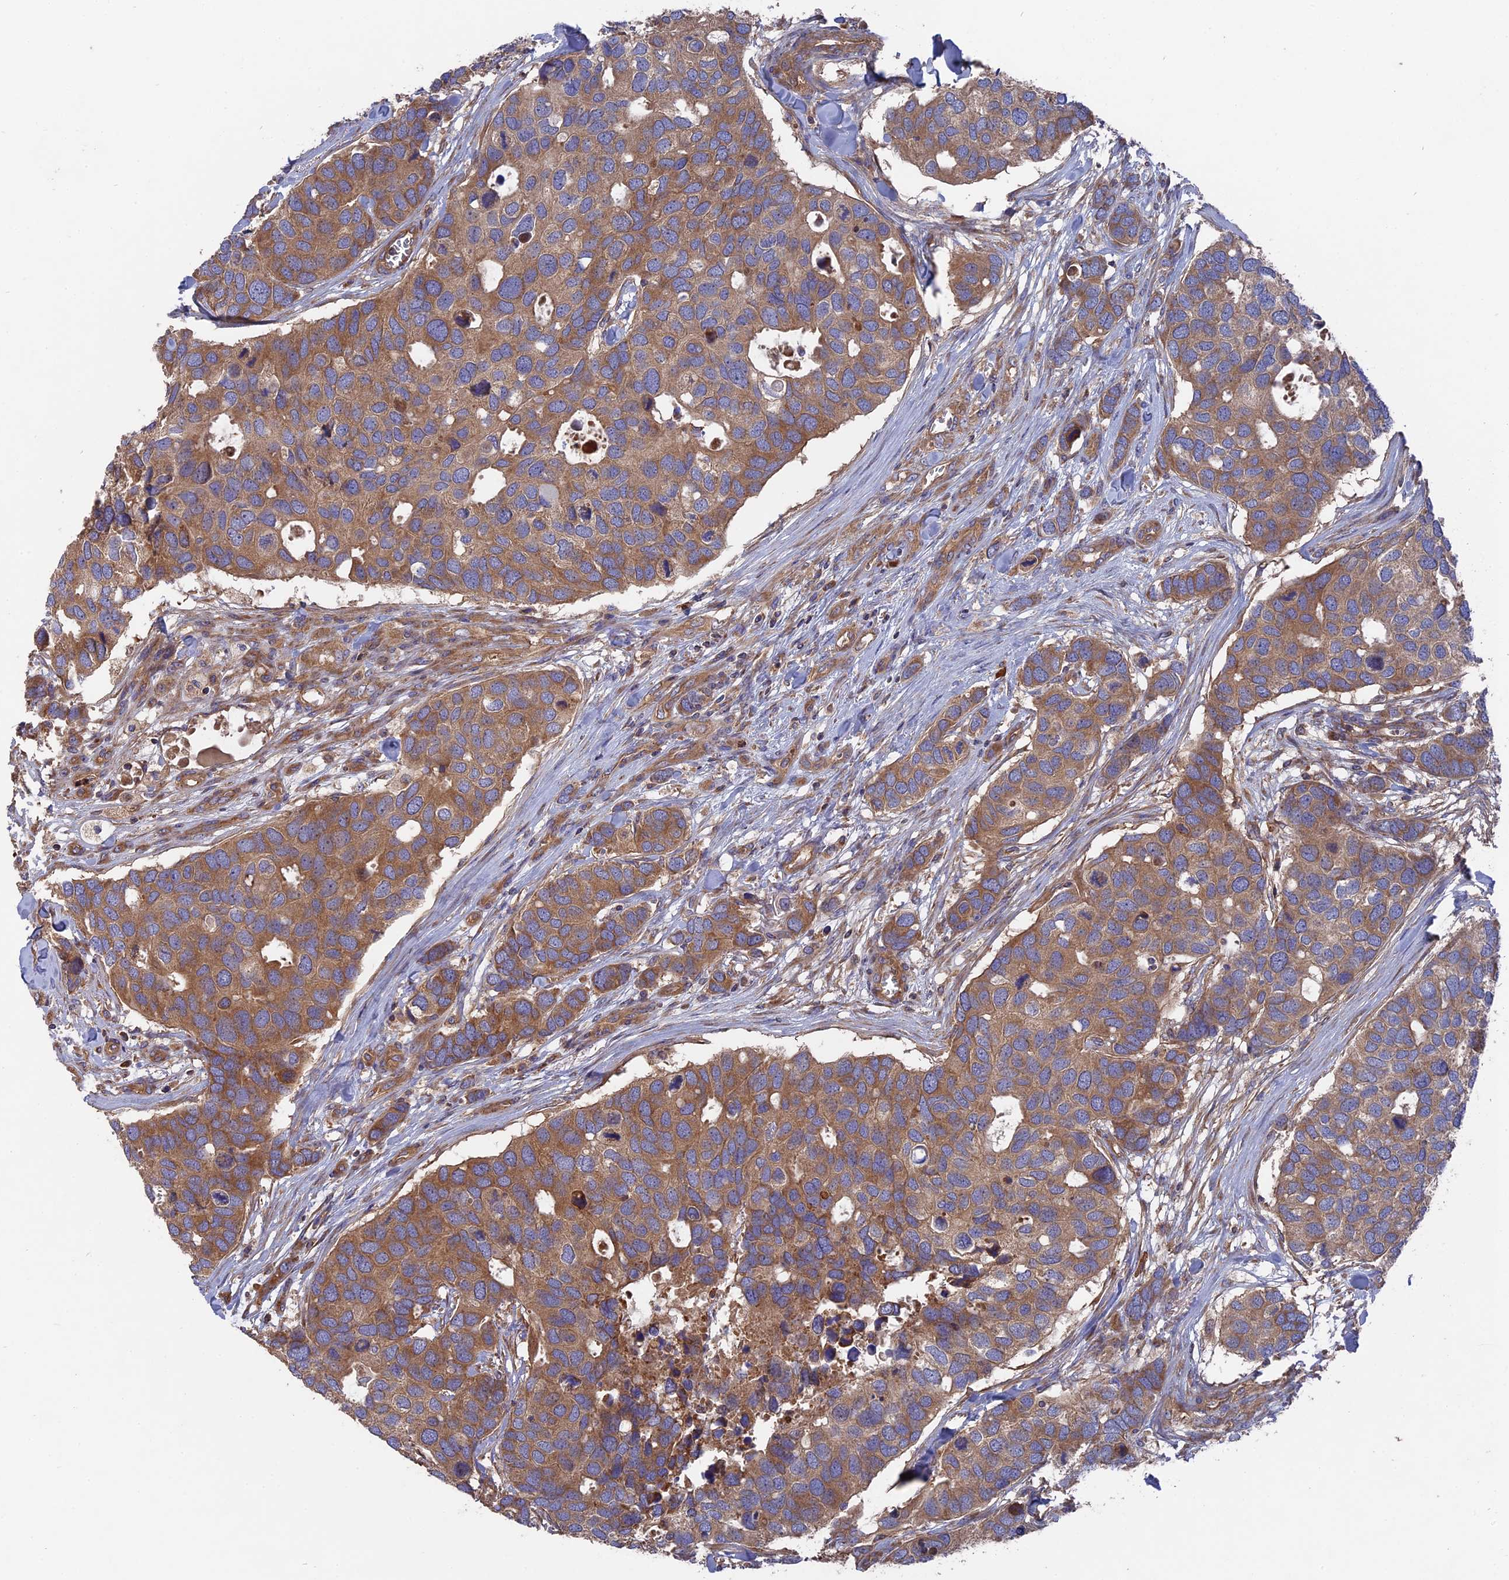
{"staining": {"intensity": "moderate", "quantity": ">75%", "location": "cytoplasmic/membranous"}, "tissue": "breast cancer", "cell_type": "Tumor cells", "image_type": "cancer", "snomed": [{"axis": "morphology", "description": "Duct carcinoma"}, {"axis": "topography", "description": "Breast"}], "caption": "Immunohistochemistry image of human breast cancer stained for a protein (brown), which reveals medium levels of moderate cytoplasmic/membranous staining in about >75% of tumor cells.", "gene": "TELO2", "patient": {"sex": "female", "age": 83}}